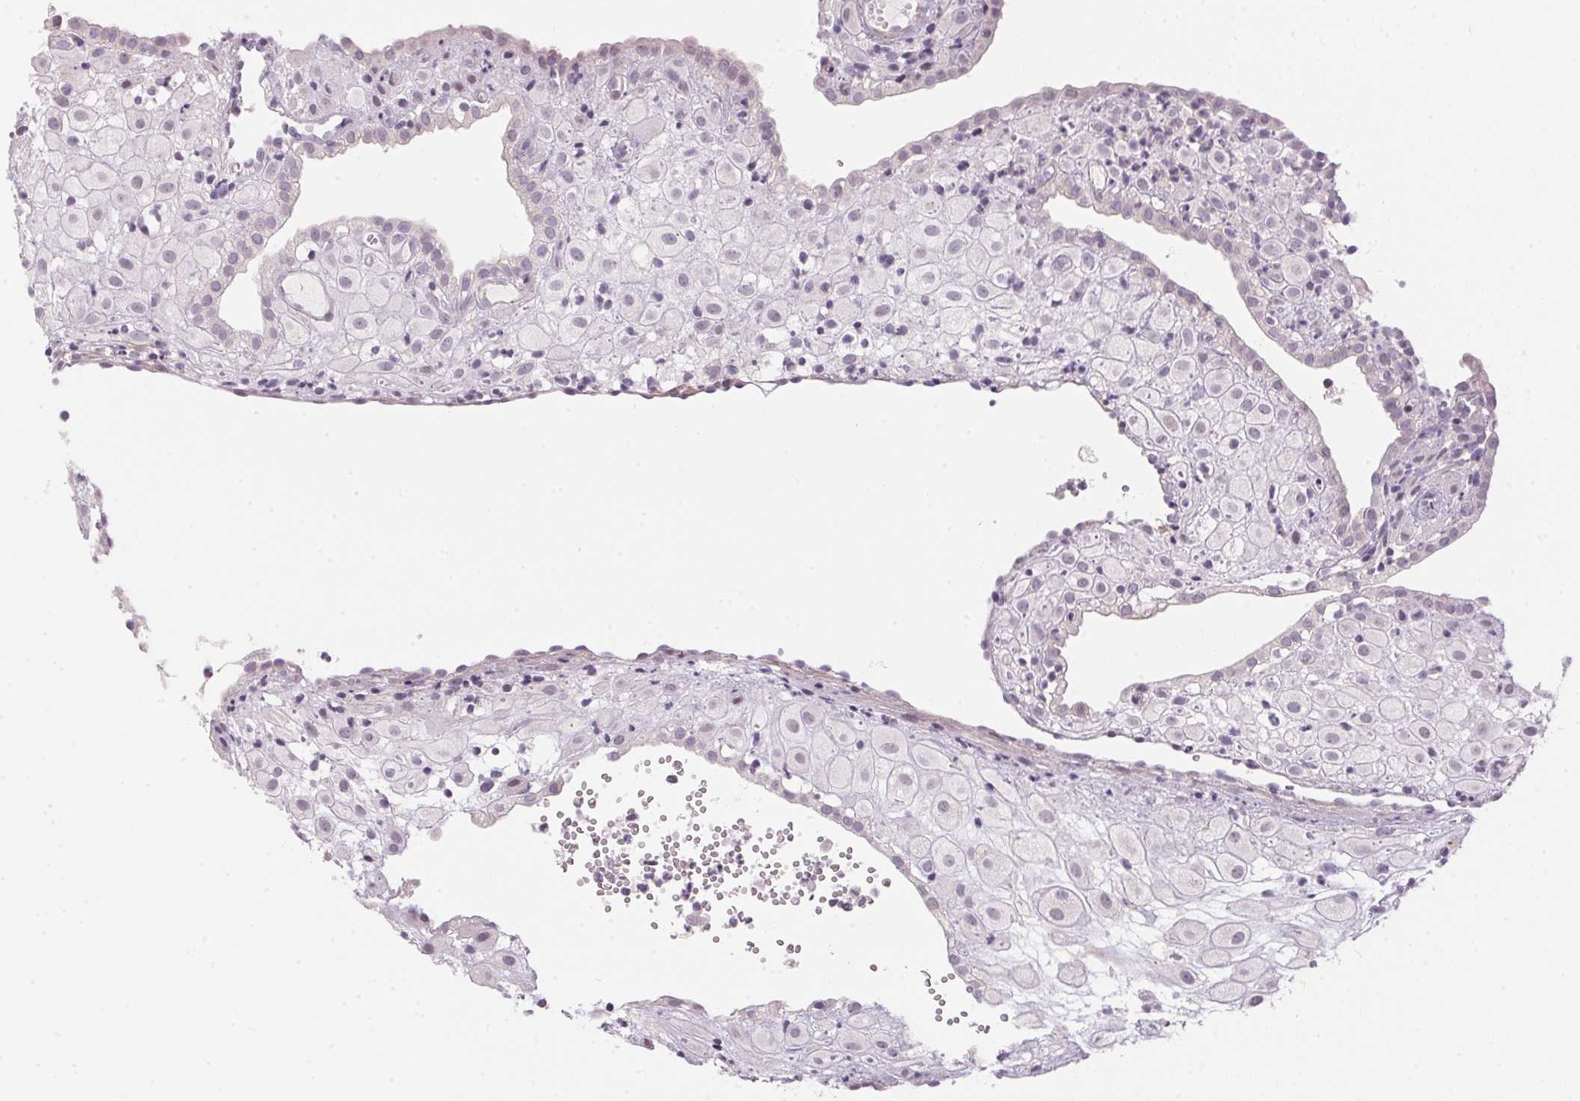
{"staining": {"intensity": "negative", "quantity": "none", "location": "none"}, "tissue": "placenta", "cell_type": "Decidual cells", "image_type": "normal", "snomed": [{"axis": "morphology", "description": "Normal tissue, NOS"}, {"axis": "topography", "description": "Placenta"}], "caption": "This is an immunohistochemistry (IHC) micrograph of benign placenta. There is no expression in decidual cells.", "gene": "GDAP1L1", "patient": {"sex": "female", "age": 24}}